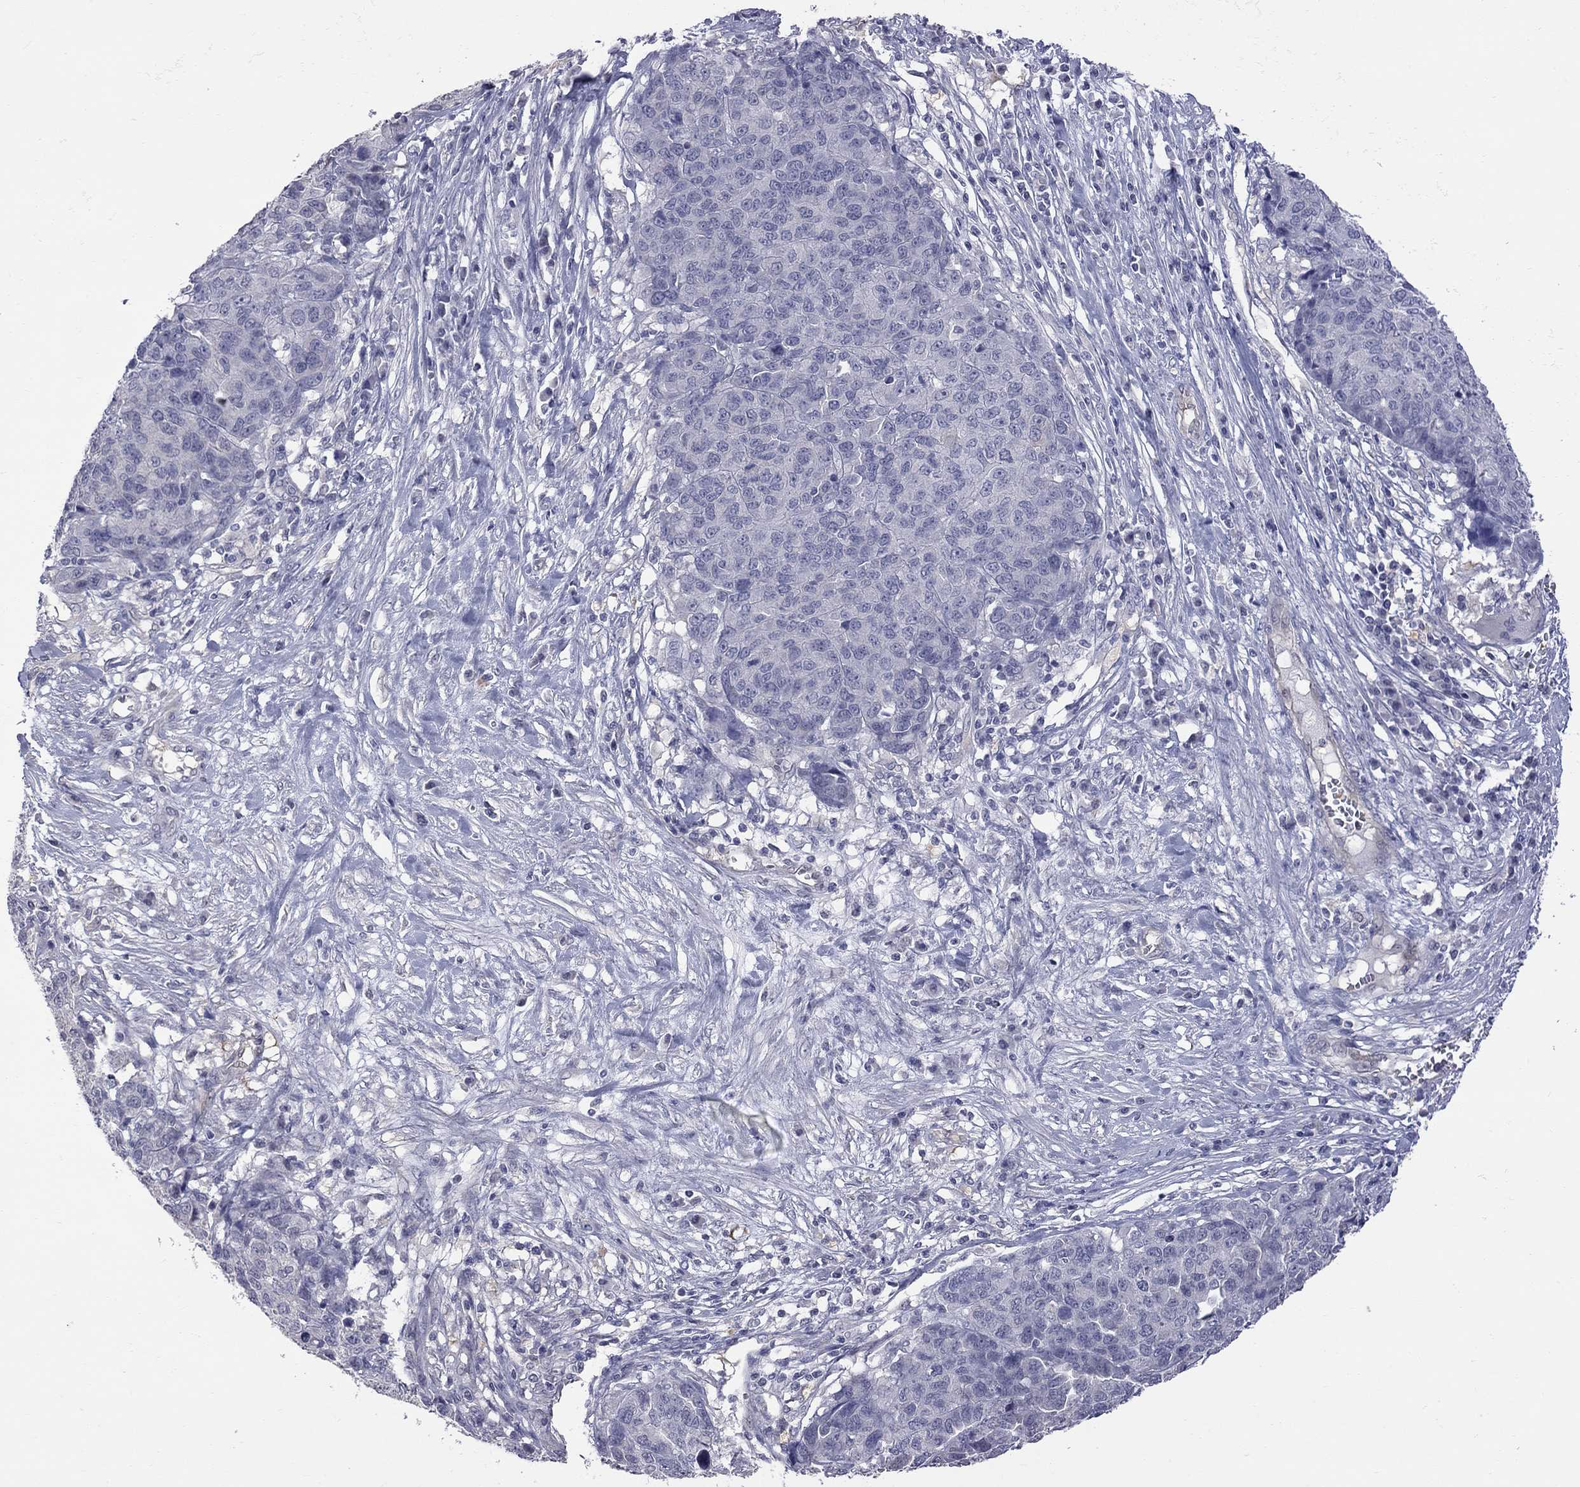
{"staining": {"intensity": "negative", "quantity": "none", "location": "none"}, "tissue": "ovarian cancer", "cell_type": "Tumor cells", "image_type": "cancer", "snomed": [{"axis": "morphology", "description": "Cystadenocarcinoma, serous, NOS"}, {"axis": "topography", "description": "Ovary"}], "caption": "This is an immunohistochemistry image of ovarian cancer (serous cystadenocarcinoma). There is no staining in tumor cells.", "gene": "HYLS1", "patient": {"sex": "female", "age": 87}}